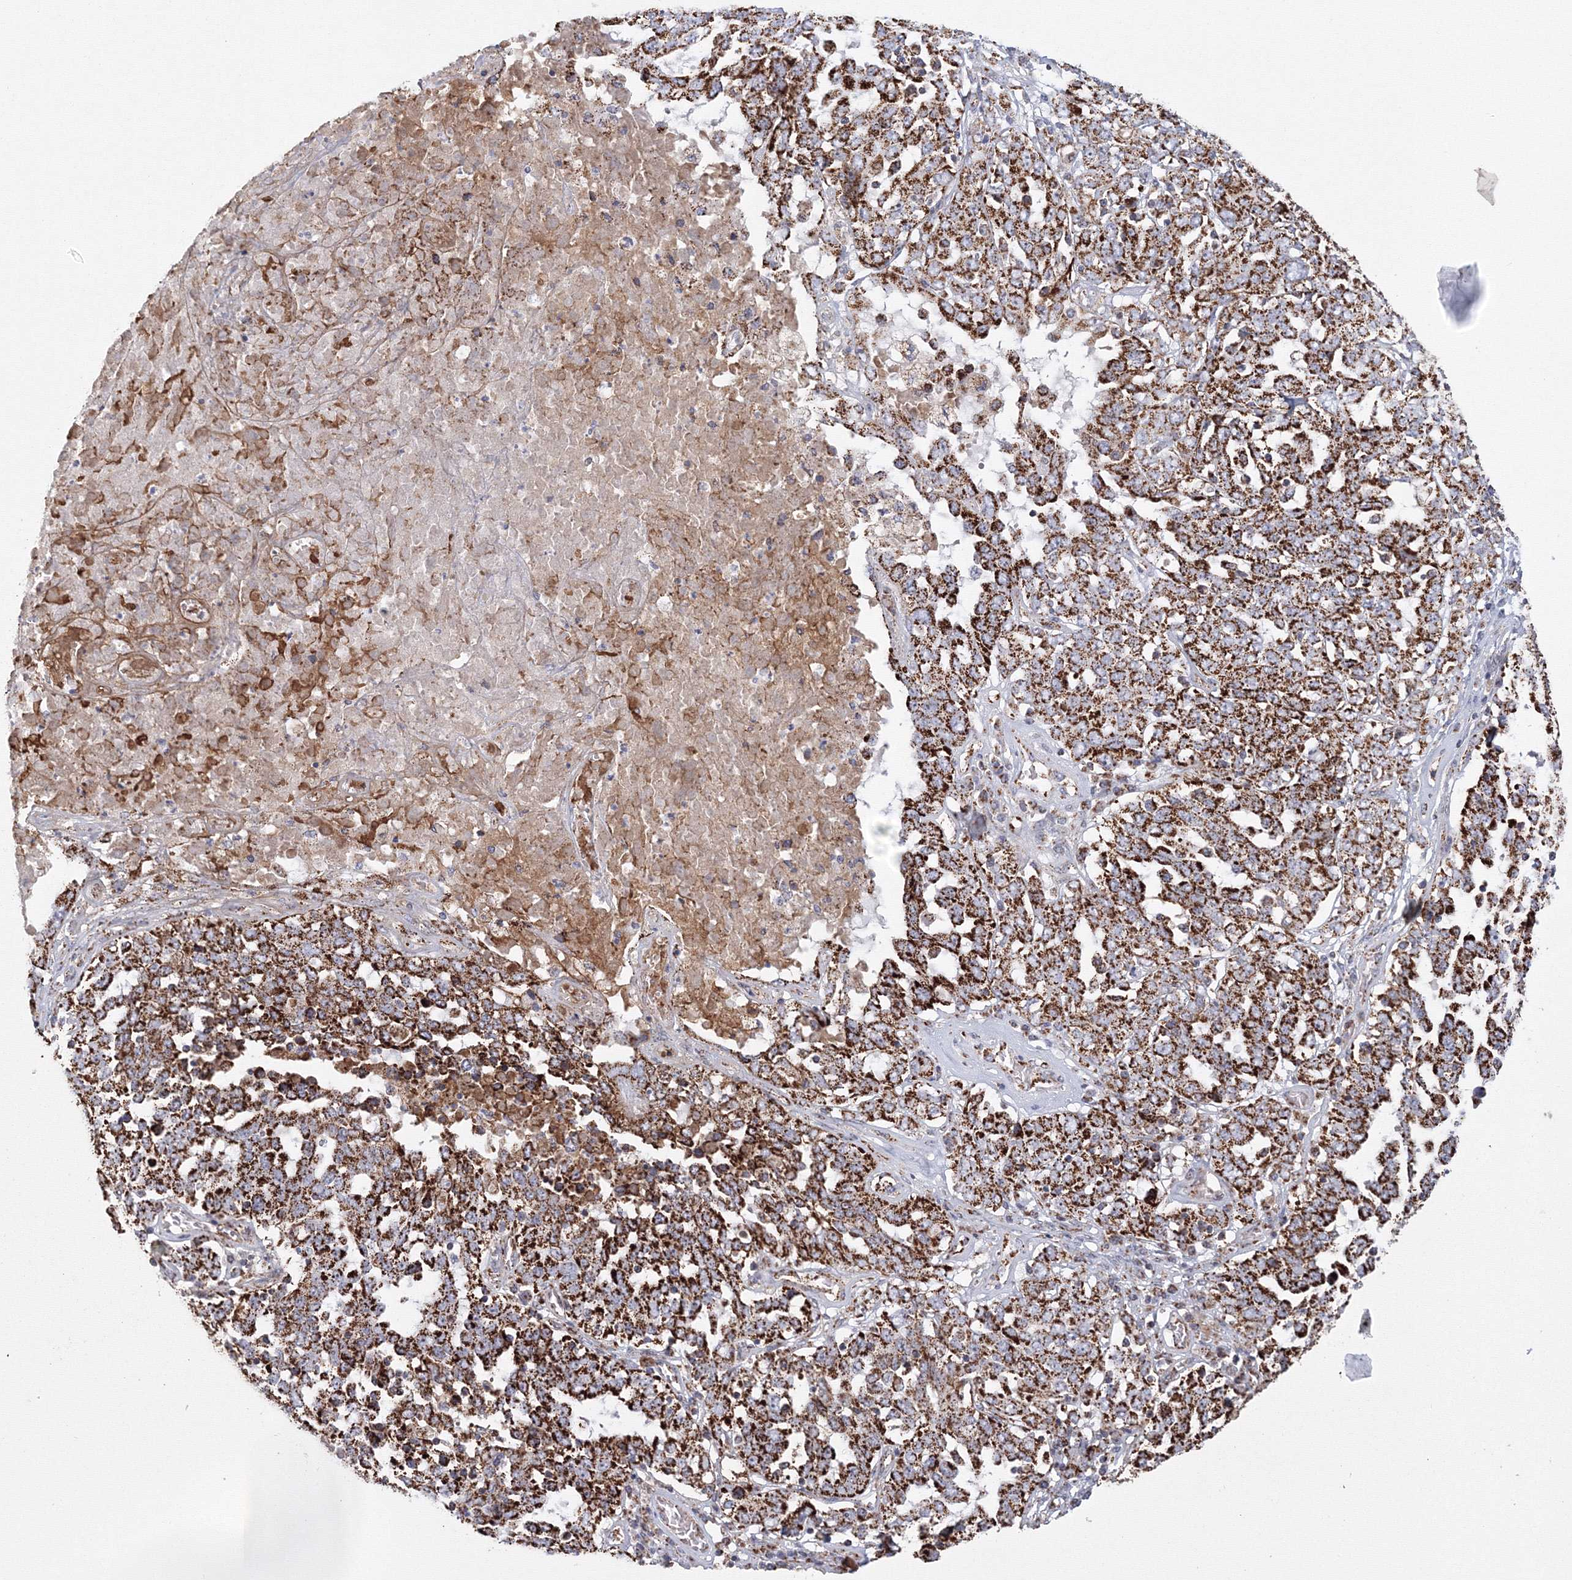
{"staining": {"intensity": "strong", "quantity": ">75%", "location": "cytoplasmic/membranous"}, "tissue": "ovarian cancer", "cell_type": "Tumor cells", "image_type": "cancer", "snomed": [{"axis": "morphology", "description": "Carcinoma, endometroid"}, {"axis": "topography", "description": "Ovary"}], "caption": "Brown immunohistochemical staining in ovarian cancer shows strong cytoplasmic/membranous positivity in about >75% of tumor cells.", "gene": "GRPEL1", "patient": {"sex": "female", "age": 62}}